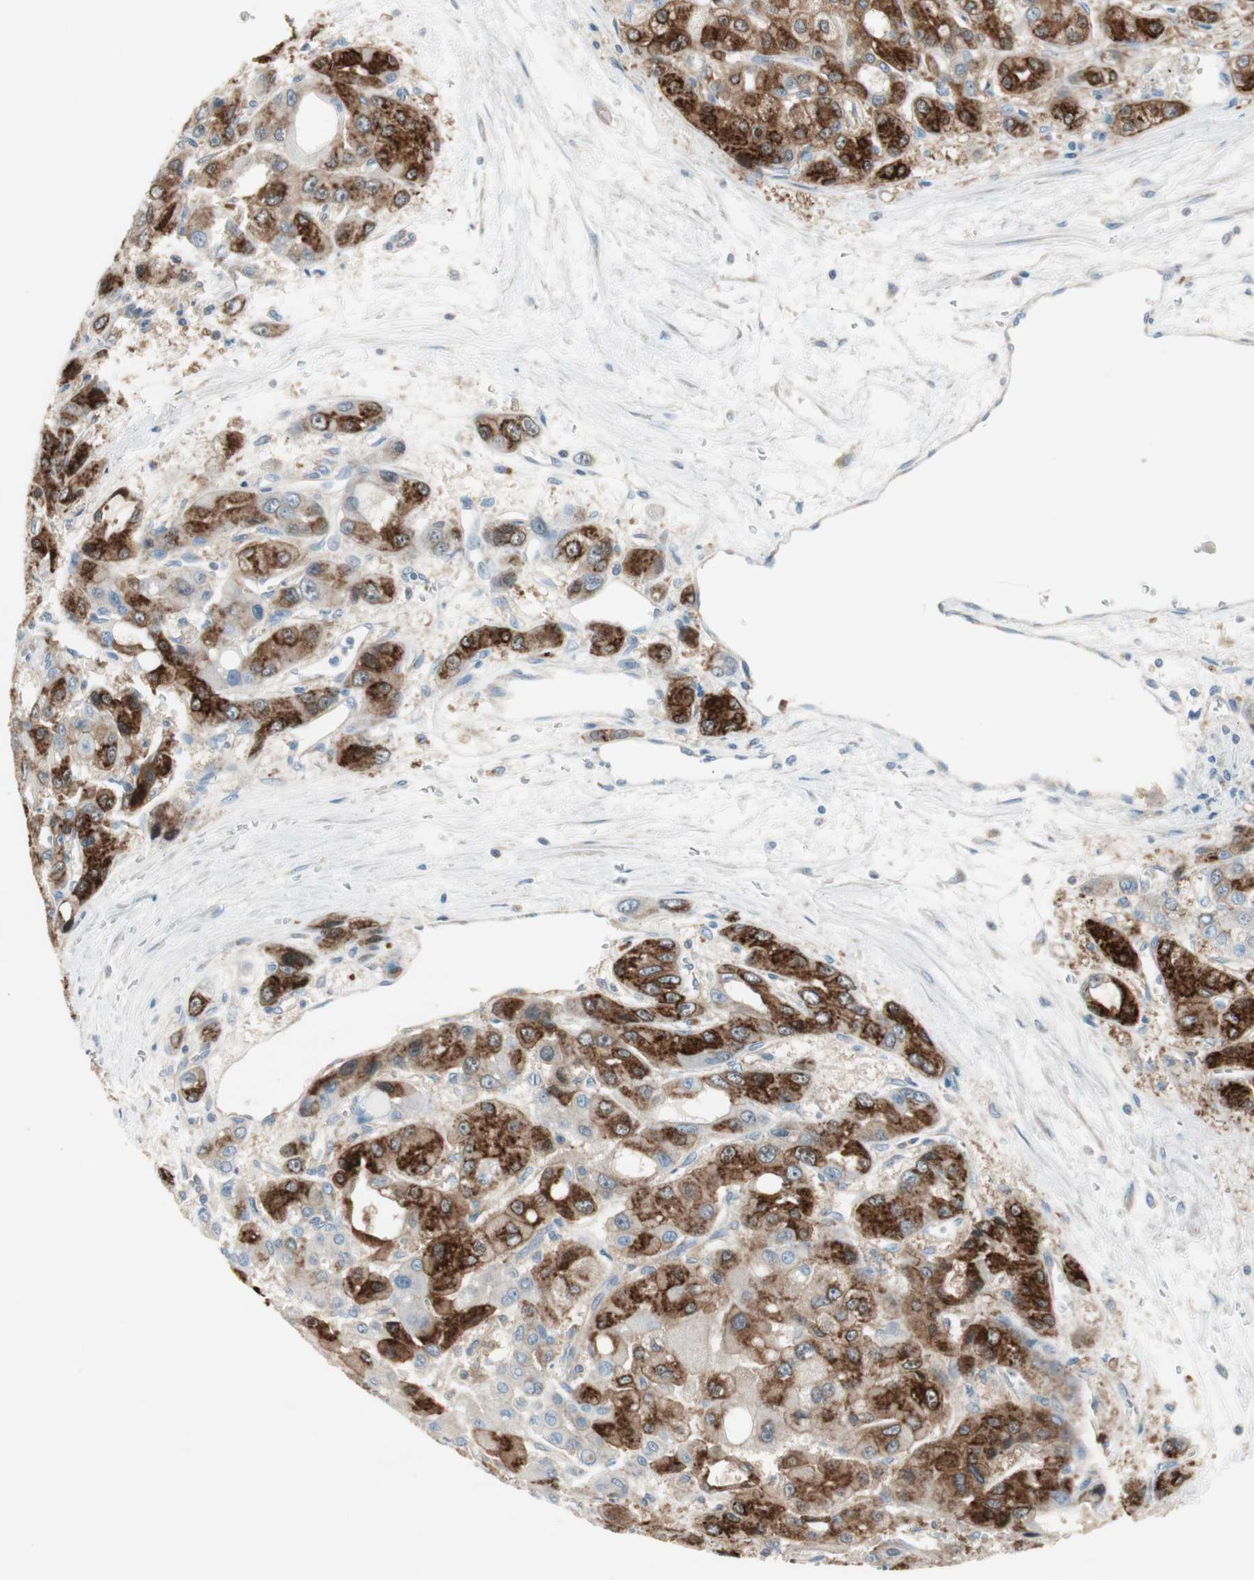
{"staining": {"intensity": "strong", "quantity": "25%-75%", "location": "cytoplasmic/membranous"}, "tissue": "liver cancer", "cell_type": "Tumor cells", "image_type": "cancer", "snomed": [{"axis": "morphology", "description": "Carcinoma, Hepatocellular, NOS"}, {"axis": "topography", "description": "Liver"}], "caption": "Strong cytoplasmic/membranous protein positivity is present in approximately 25%-75% of tumor cells in hepatocellular carcinoma (liver).", "gene": "GLUL", "patient": {"sex": "male", "age": 55}}